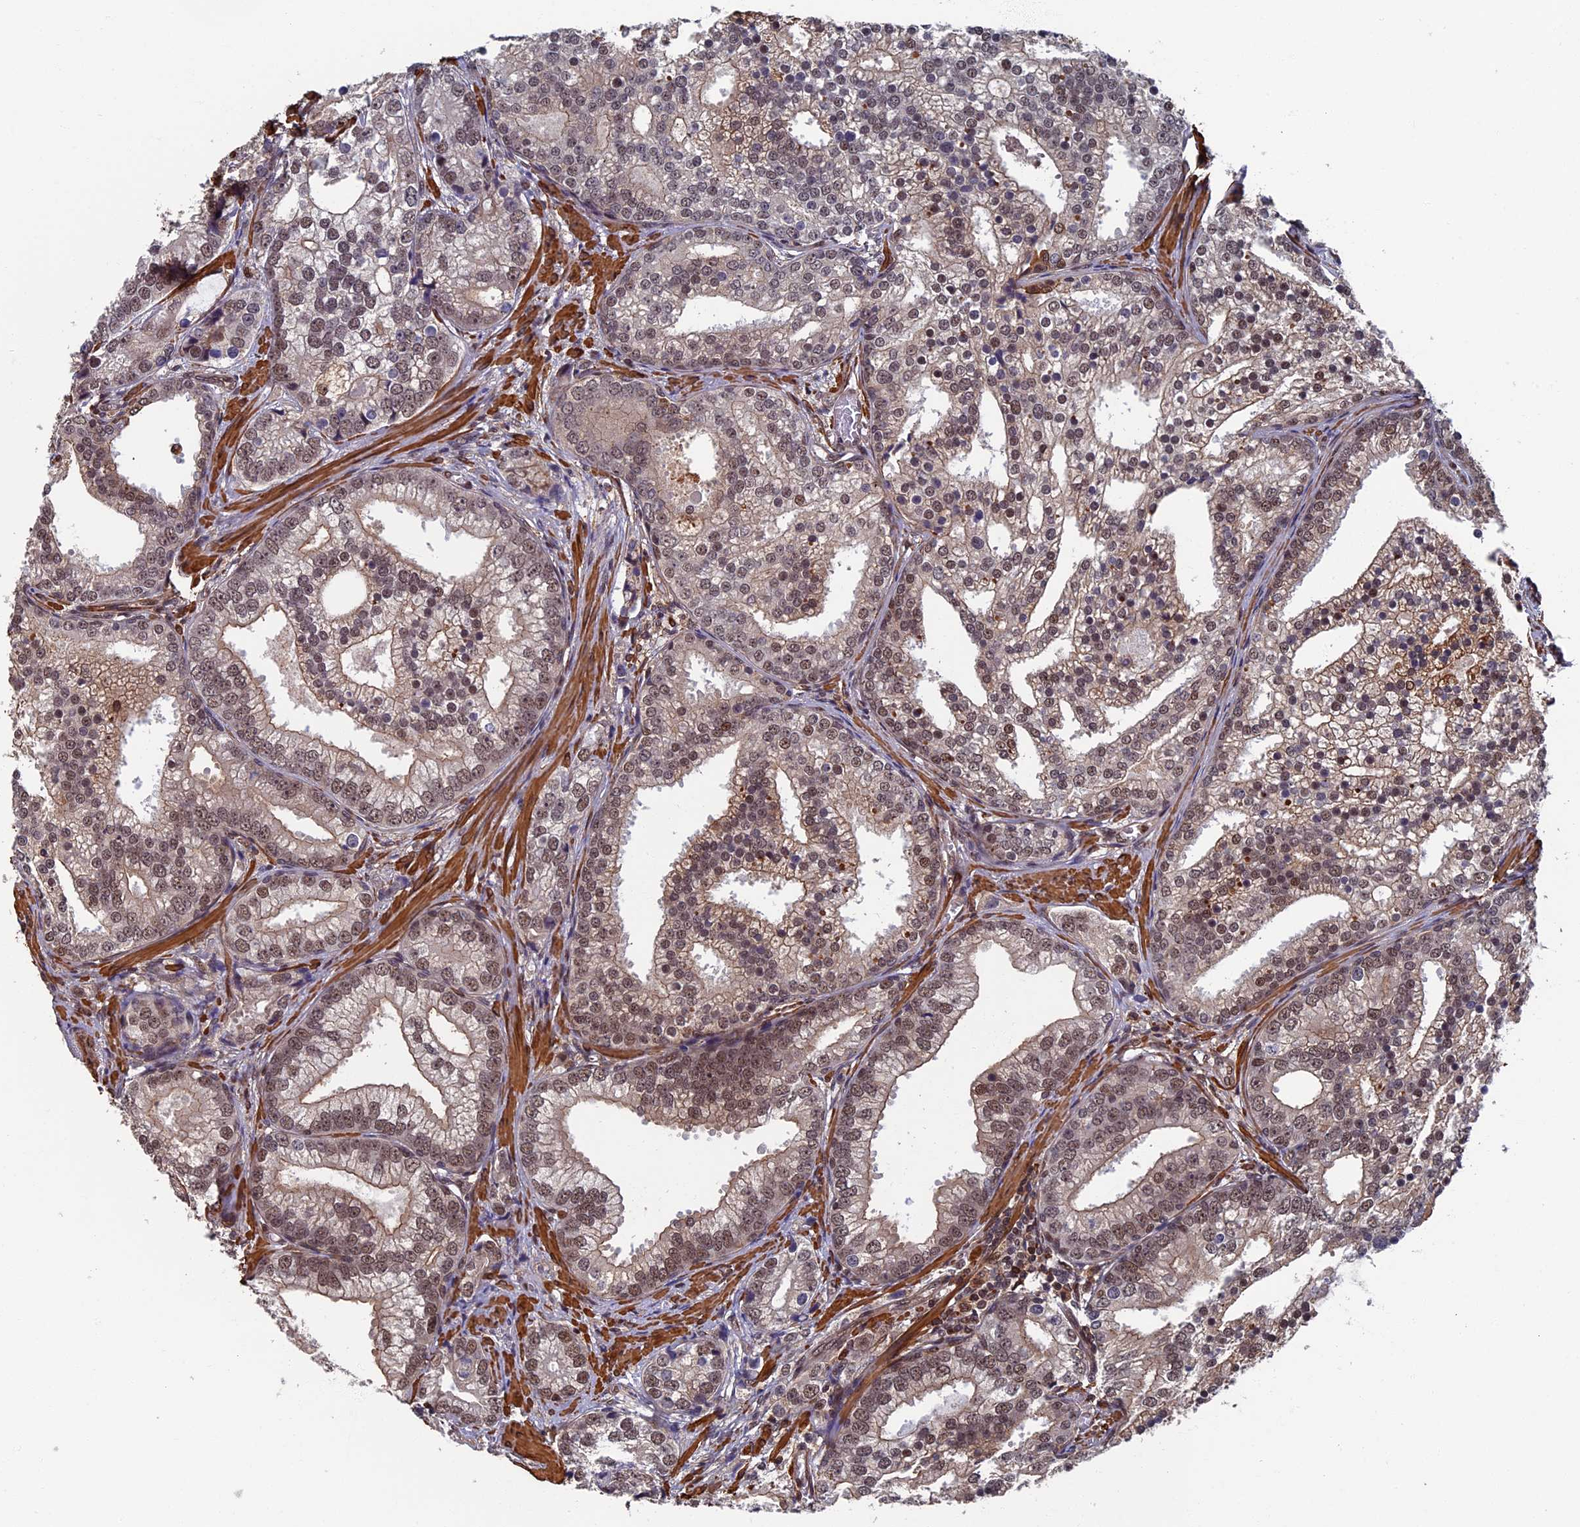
{"staining": {"intensity": "weak", "quantity": ">75%", "location": "nuclear"}, "tissue": "prostate cancer", "cell_type": "Tumor cells", "image_type": "cancer", "snomed": [{"axis": "morphology", "description": "Adenocarcinoma, High grade"}, {"axis": "topography", "description": "Prostate"}], "caption": "A brown stain labels weak nuclear staining of a protein in human adenocarcinoma (high-grade) (prostate) tumor cells. (DAB (3,3'-diaminobenzidine) = brown stain, brightfield microscopy at high magnification).", "gene": "CTDP1", "patient": {"sex": "male", "age": 75}}